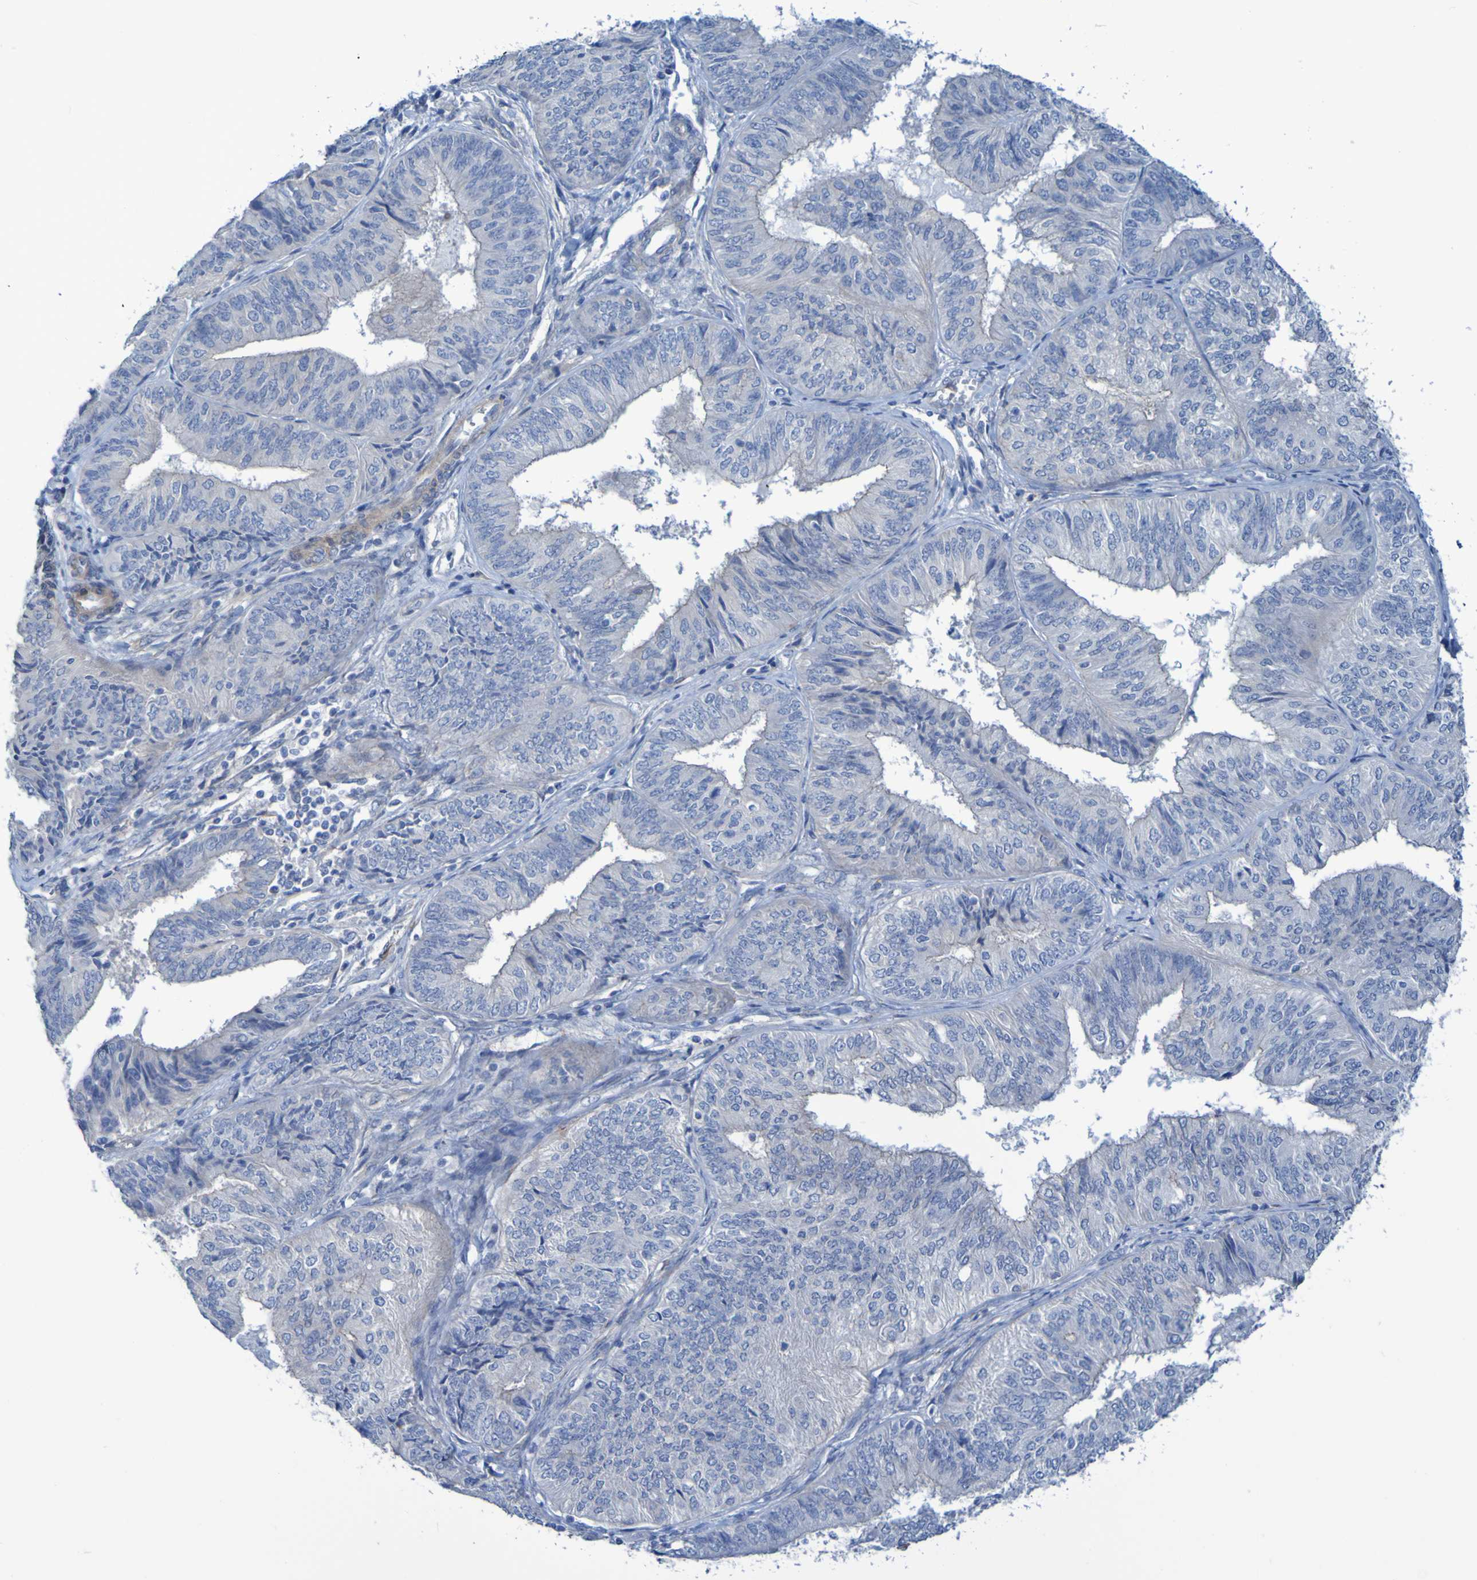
{"staining": {"intensity": "negative", "quantity": "none", "location": "none"}, "tissue": "endometrial cancer", "cell_type": "Tumor cells", "image_type": "cancer", "snomed": [{"axis": "morphology", "description": "Adenocarcinoma, NOS"}, {"axis": "topography", "description": "Endometrium"}], "caption": "High power microscopy image of an immunohistochemistry (IHC) photomicrograph of endometrial cancer, revealing no significant staining in tumor cells. Nuclei are stained in blue.", "gene": "LPP", "patient": {"sex": "female", "age": 58}}